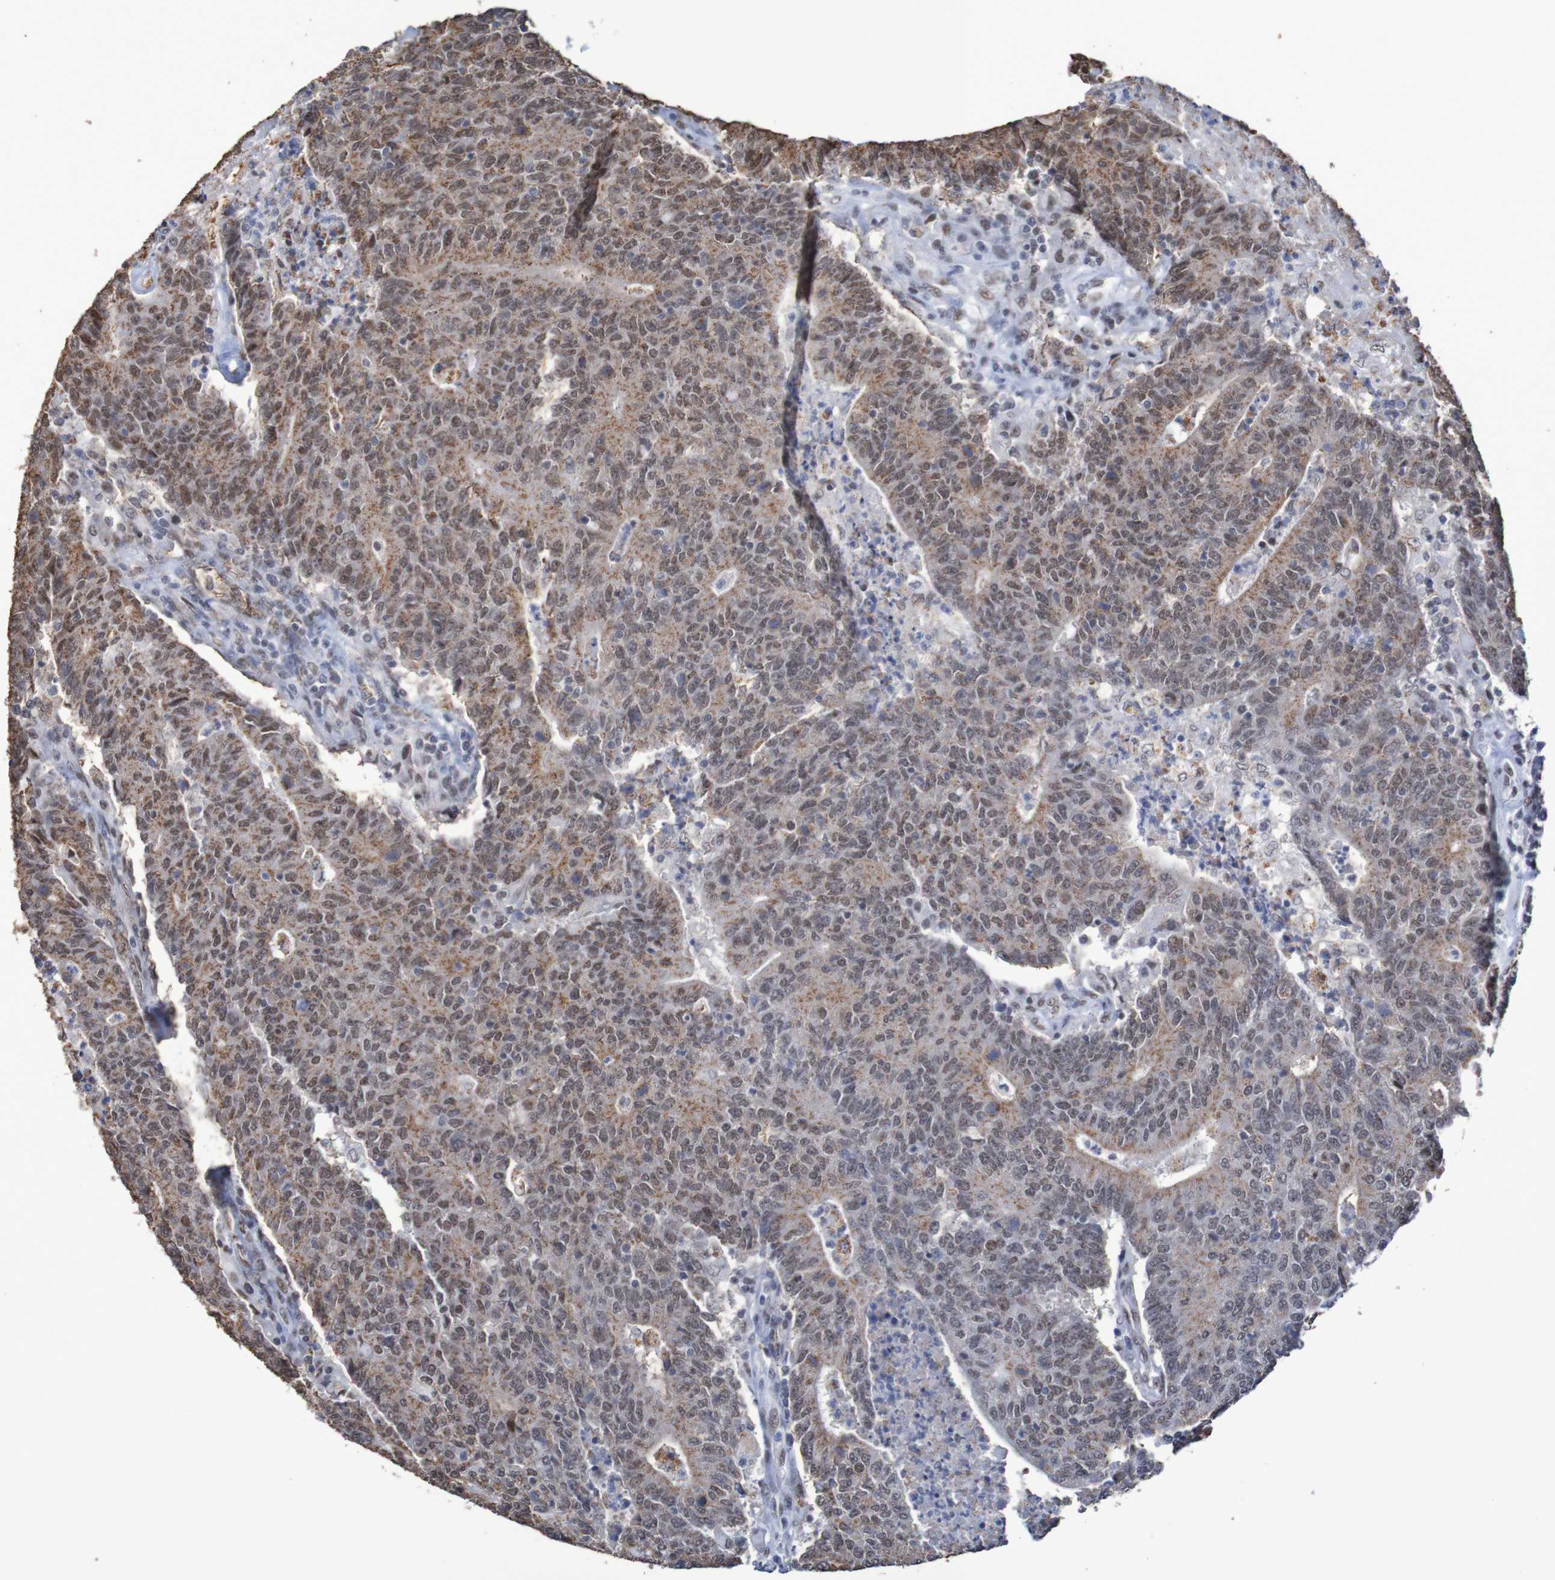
{"staining": {"intensity": "weak", "quantity": ">75%", "location": "cytoplasmic/membranous,nuclear"}, "tissue": "colorectal cancer", "cell_type": "Tumor cells", "image_type": "cancer", "snomed": [{"axis": "morphology", "description": "Normal tissue, NOS"}, {"axis": "morphology", "description": "Adenocarcinoma, NOS"}, {"axis": "topography", "description": "Colon"}], "caption": "Immunohistochemical staining of human colorectal adenocarcinoma shows low levels of weak cytoplasmic/membranous and nuclear expression in about >75% of tumor cells. Using DAB (3,3'-diaminobenzidine) (brown) and hematoxylin (blue) stains, captured at high magnification using brightfield microscopy.", "gene": "MRTFB", "patient": {"sex": "female", "age": 75}}